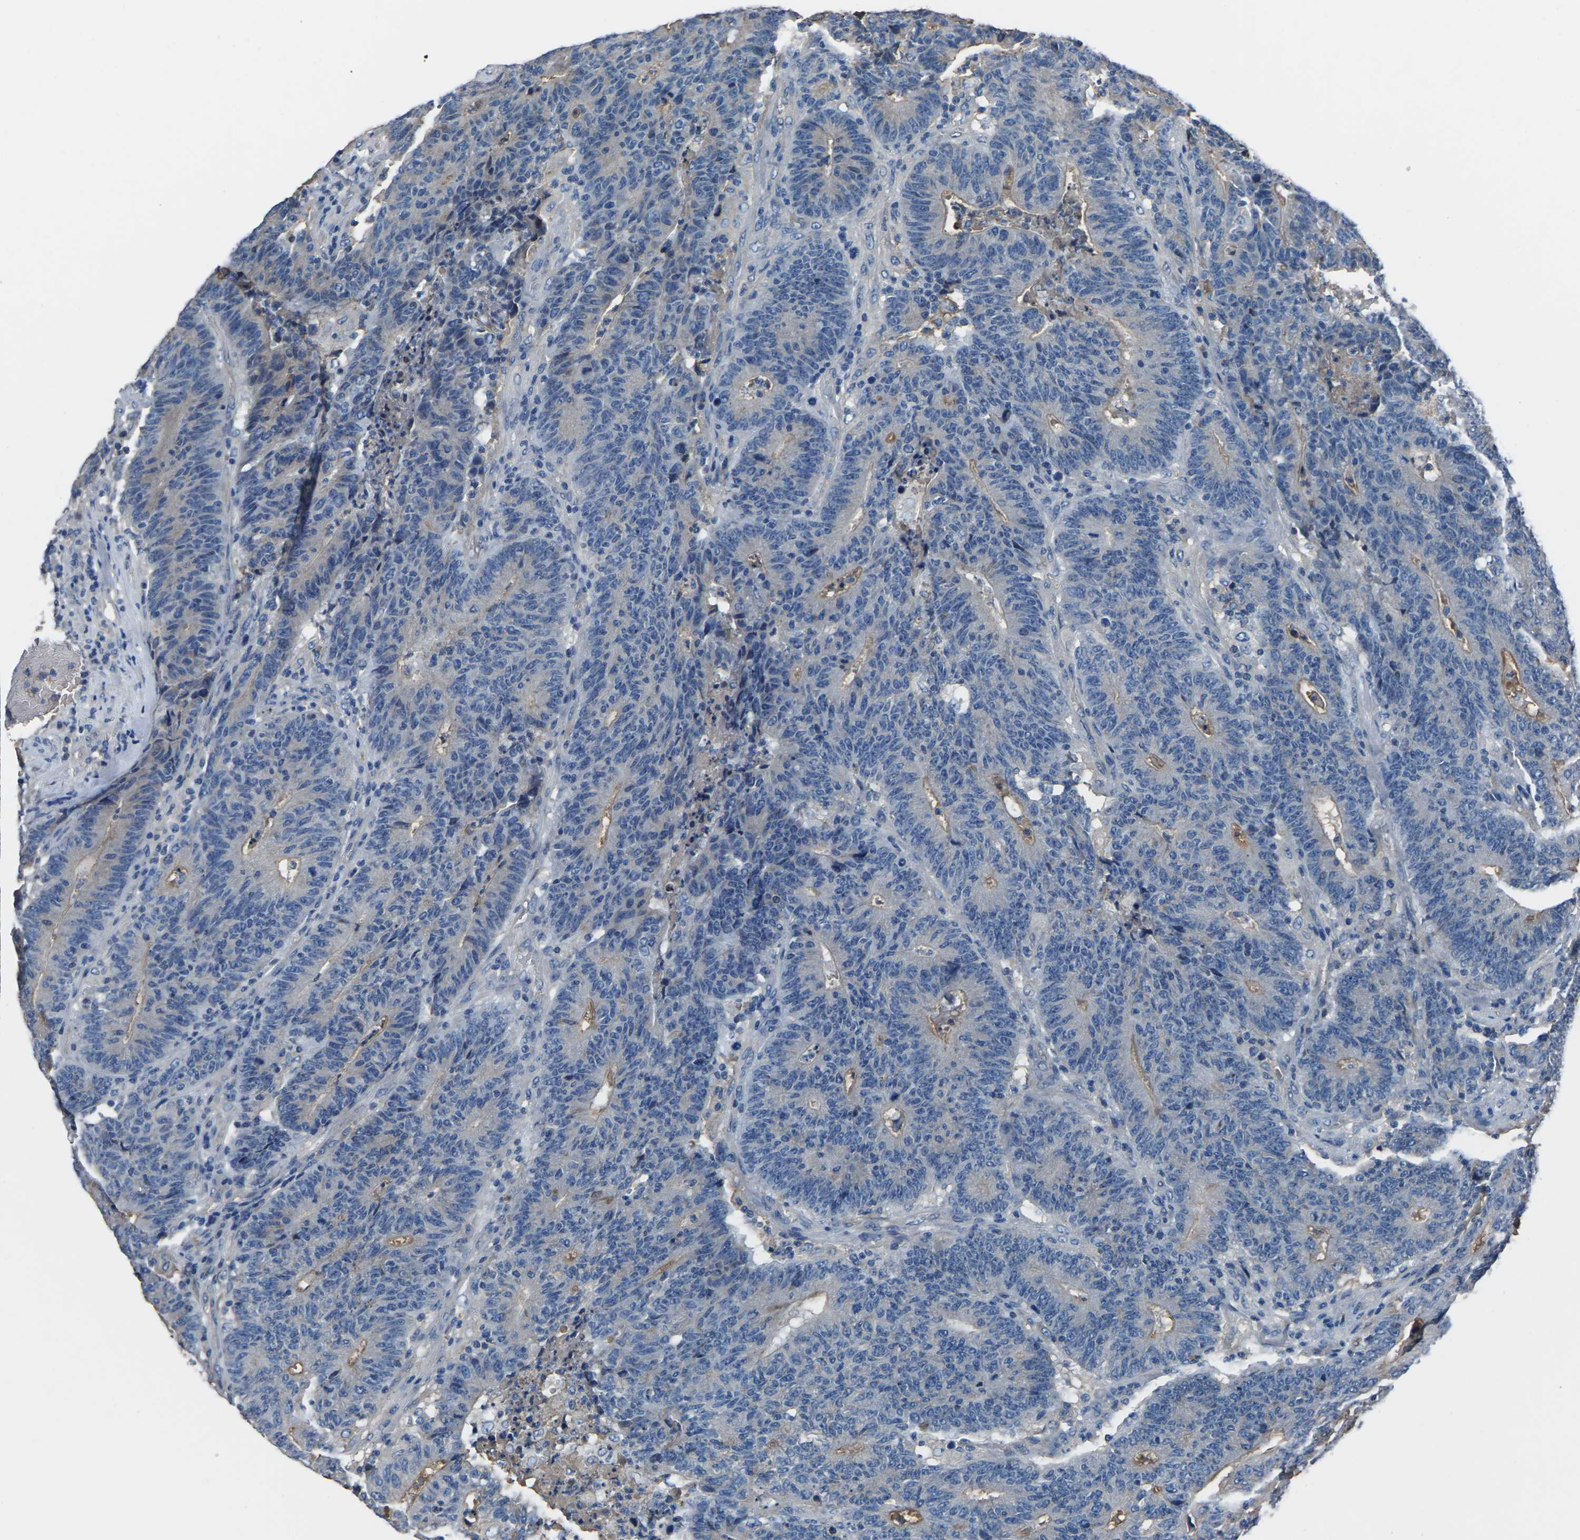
{"staining": {"intensity": "negative", "quantity": "none", "location": "none"}, "tissue": "colorectal cancer", "cell_type": "Tumor cells", "image_type": "cancer", "snomed": [{"axis": "morphology", "description": "Normal tissue, NOS"}, {"axis": "morphology", "description": "Adenocarcinoma, NOS"}, {"axis": "topography", "description": "Colon"}], "caption": "IHC photomicrograph of colorectal cancer stained for a protein (brown), which exhibits no staining in tumor cells.", "gene": "LEP", "patient": {"sex": "female", "age": 75}}